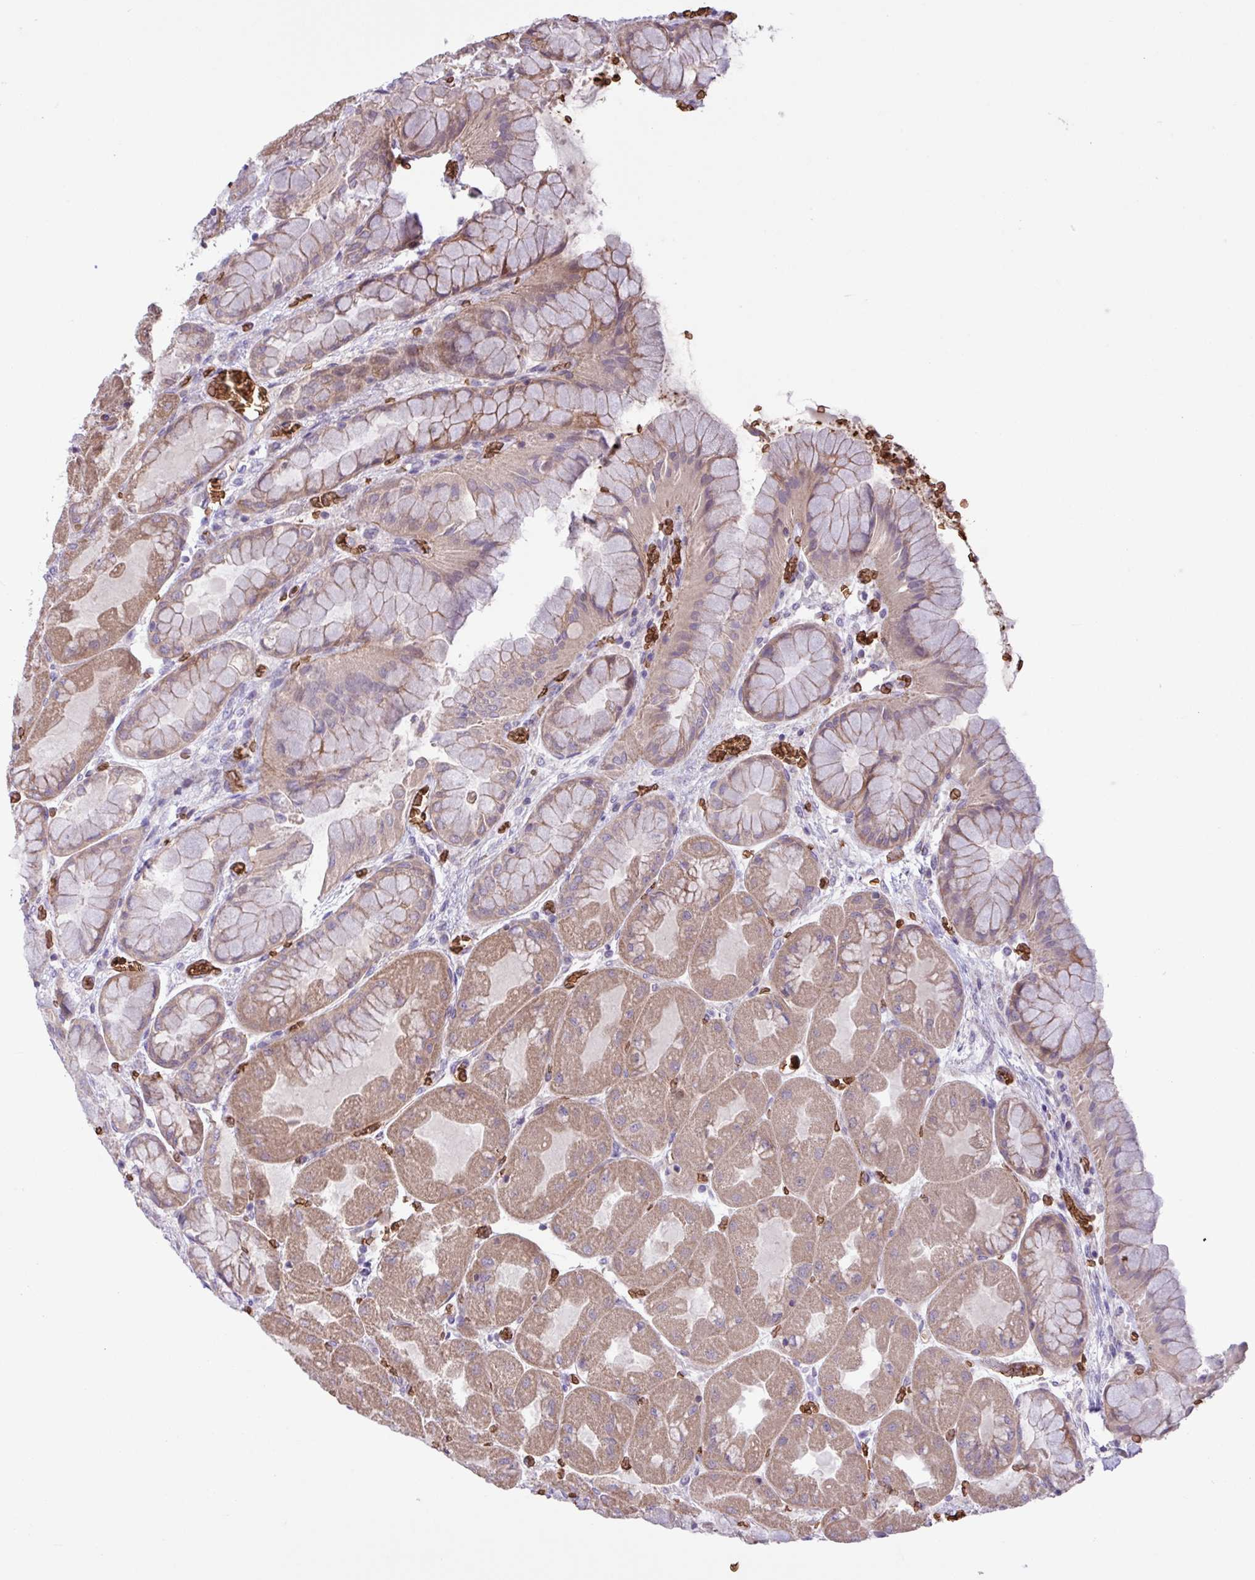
{"staining": {"intensity": "weak", "quantity": "25%-75%", "location": "cytoplasmic/membranous"}, "tissue": "stomach", "cell_type": "Glandular cells", "image_type": "normal", "snomed": [{"axis": "morphology", "description": "Normal tissue, NOS"}, {"axis": "topography", "description": "Stomach"}], "caption": "A high-resolution micrograph shows IHC staining of unremarkable stomach, which exhibits weak cytoplasmic/membranous expression in about 25%-75% of glandular cells.", "gene": "RAD21L1", "patient": {"sex": "female", "age": 61}}